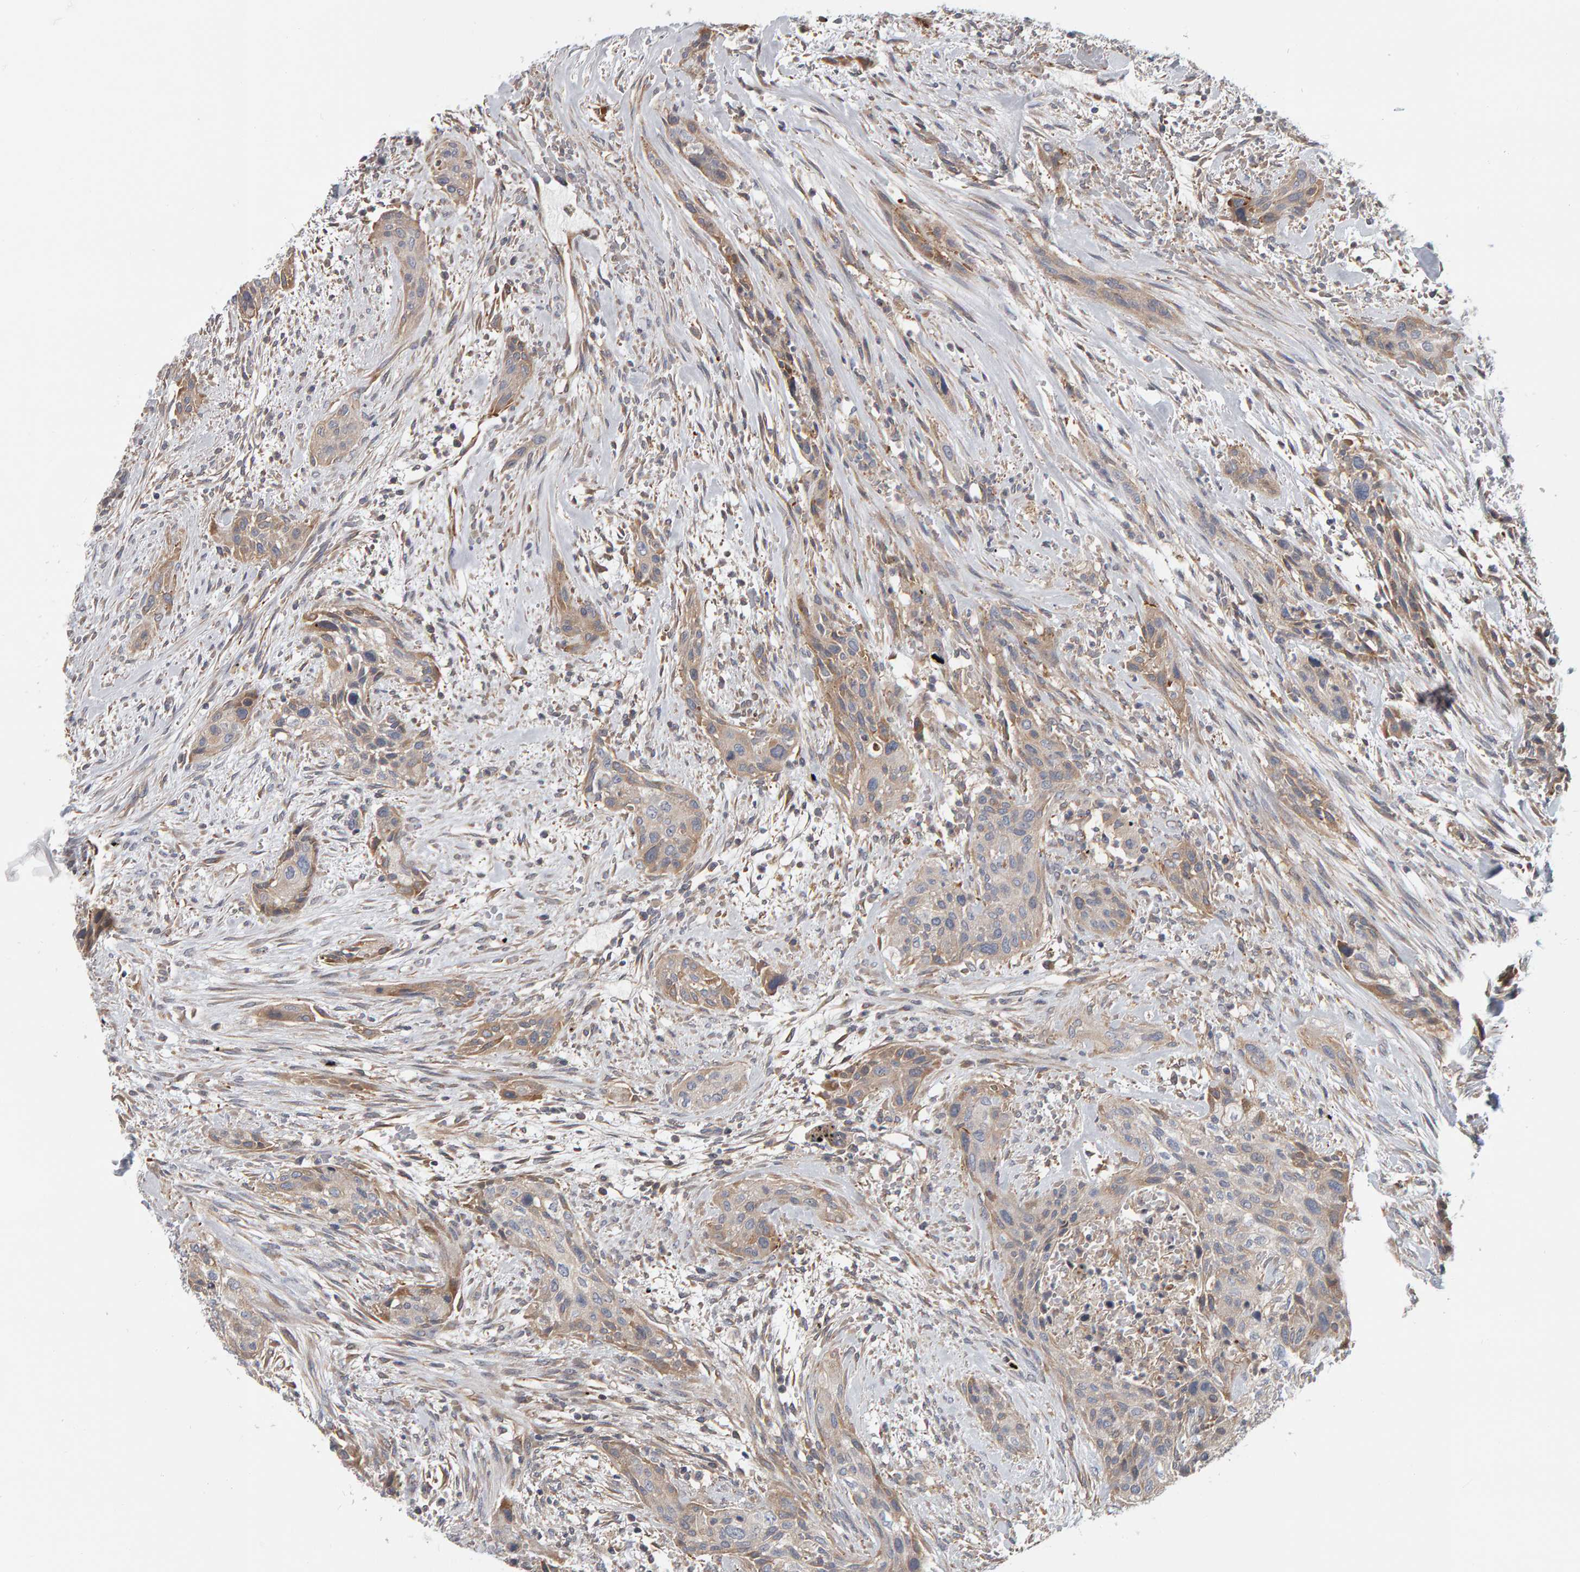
{"staining": {"intensity": "weak", "quantity": "25%-75%", "location": "cytoplasmic/membranous"}, "tissue": "urothelial cancer", "cell_type": "Tumor cells", "image_type": "cancer", "snomed": [{"axis": "morphology", "description": "Urothelial carcinoma, High grade"}, {"axis": "topography", "description": "Urinary bladder"}], "caption": "There is low levels of weak cytoplasmic/membranous positivity in tumor cells of urothelial cancer, as demonstrated by immunohistochemical staining (brown color).", "gene": "C9orf72", "patient": {"sex": "male", "age": 35}}